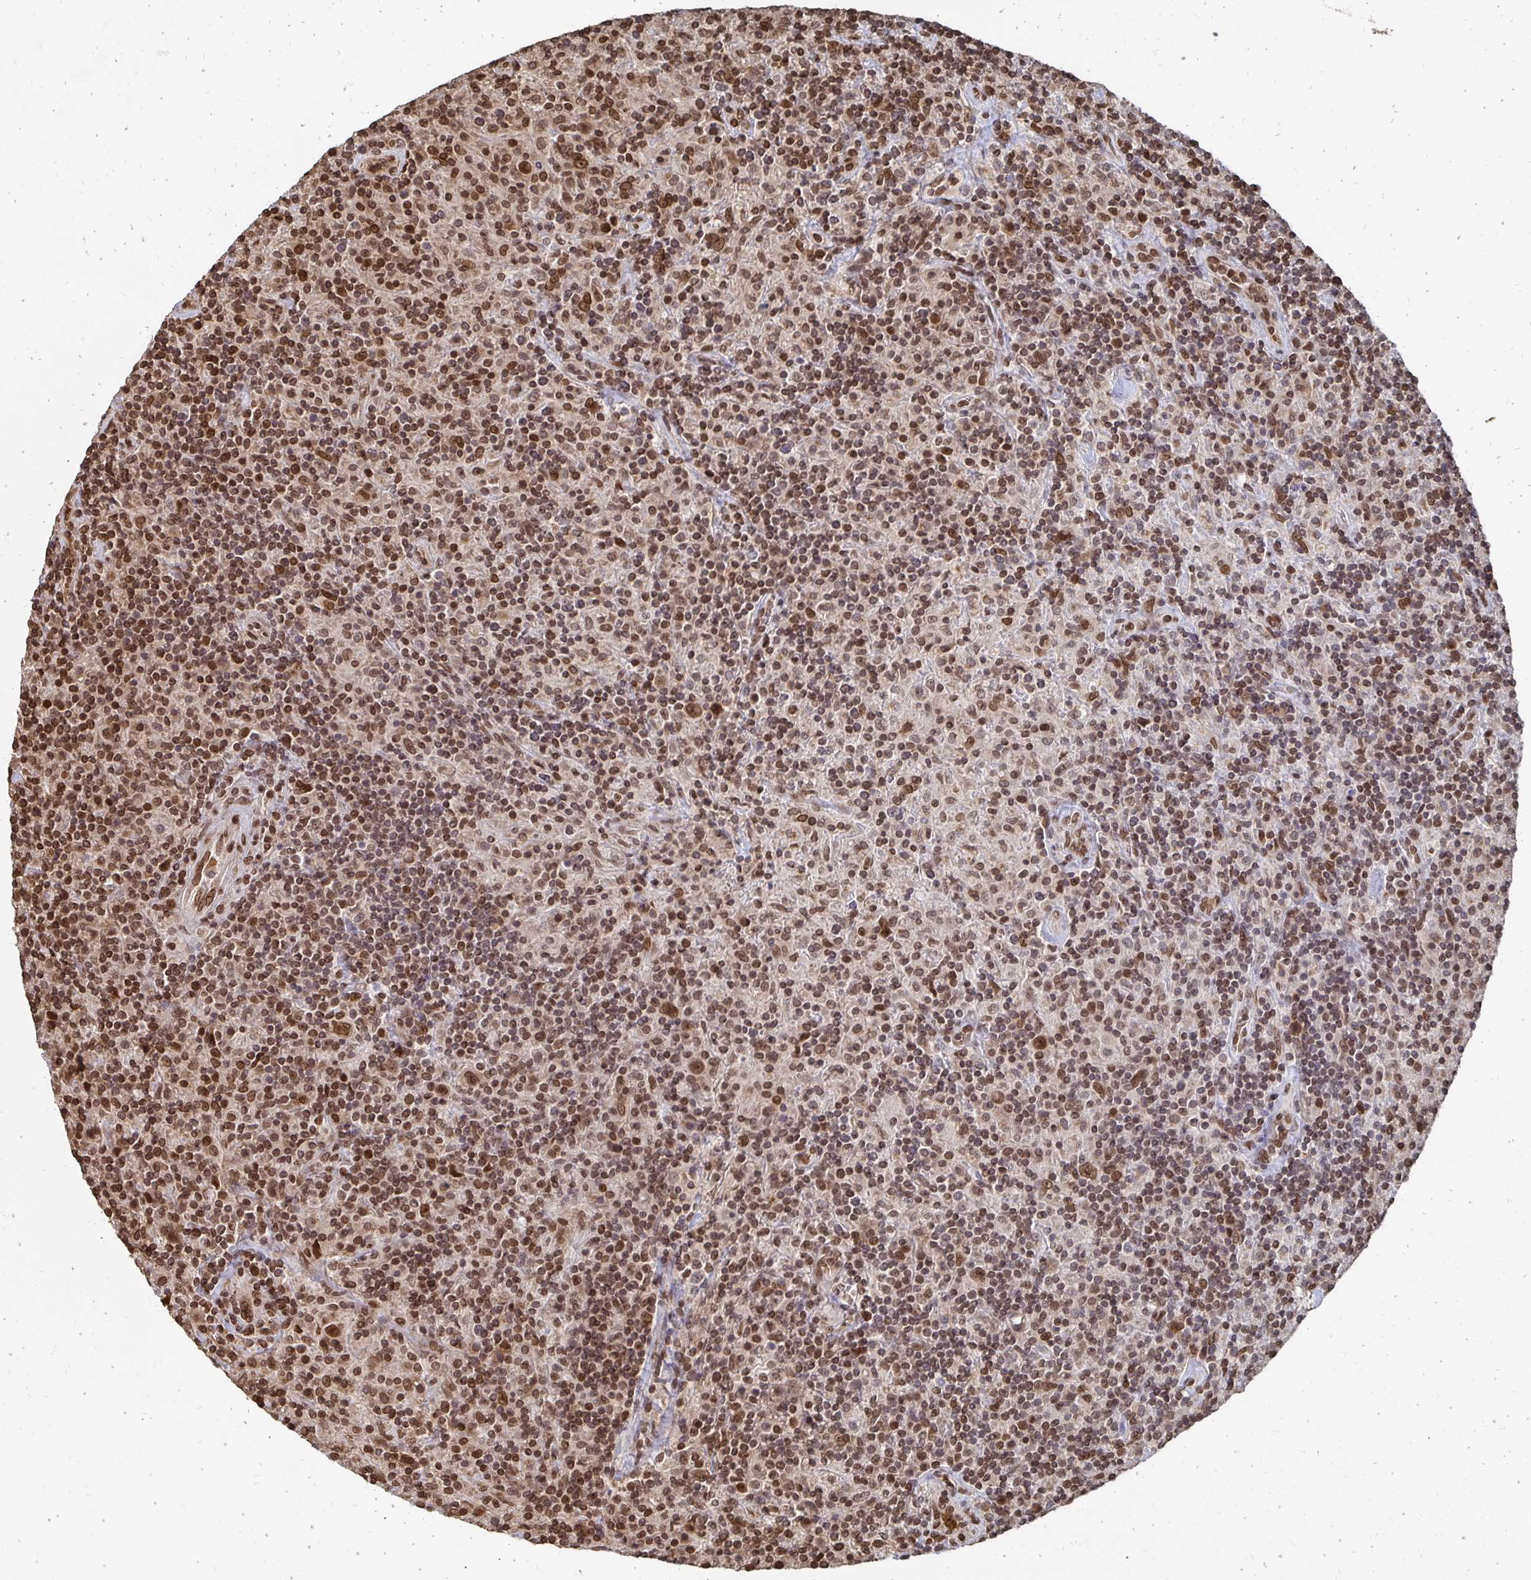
{"staining": {"intensity": "moderate", "quantity": ">75%", "location": "nuclear"}, "tissue": "lymphoma", "cell_type": "Tumor cells", "image_type": "cancer", "snomed": [{"axis": "morphology", "description": "Hodgkin's disease, NOS"}, {"axis": "topography", "description": "Lymph node"}], "caption": "IHC of human lymphoma reveals medium levels of moderate nuclear expression in approximately >75% of tumor cells. The protein is stained brown, and the nuclei are stained in blue (DAB (3,3'-diaminobenzidine) IHC with brightfield microscopy, high magnification).", "gene": "GTF3C6", "patient": {"sex": "male", "age": 70}}